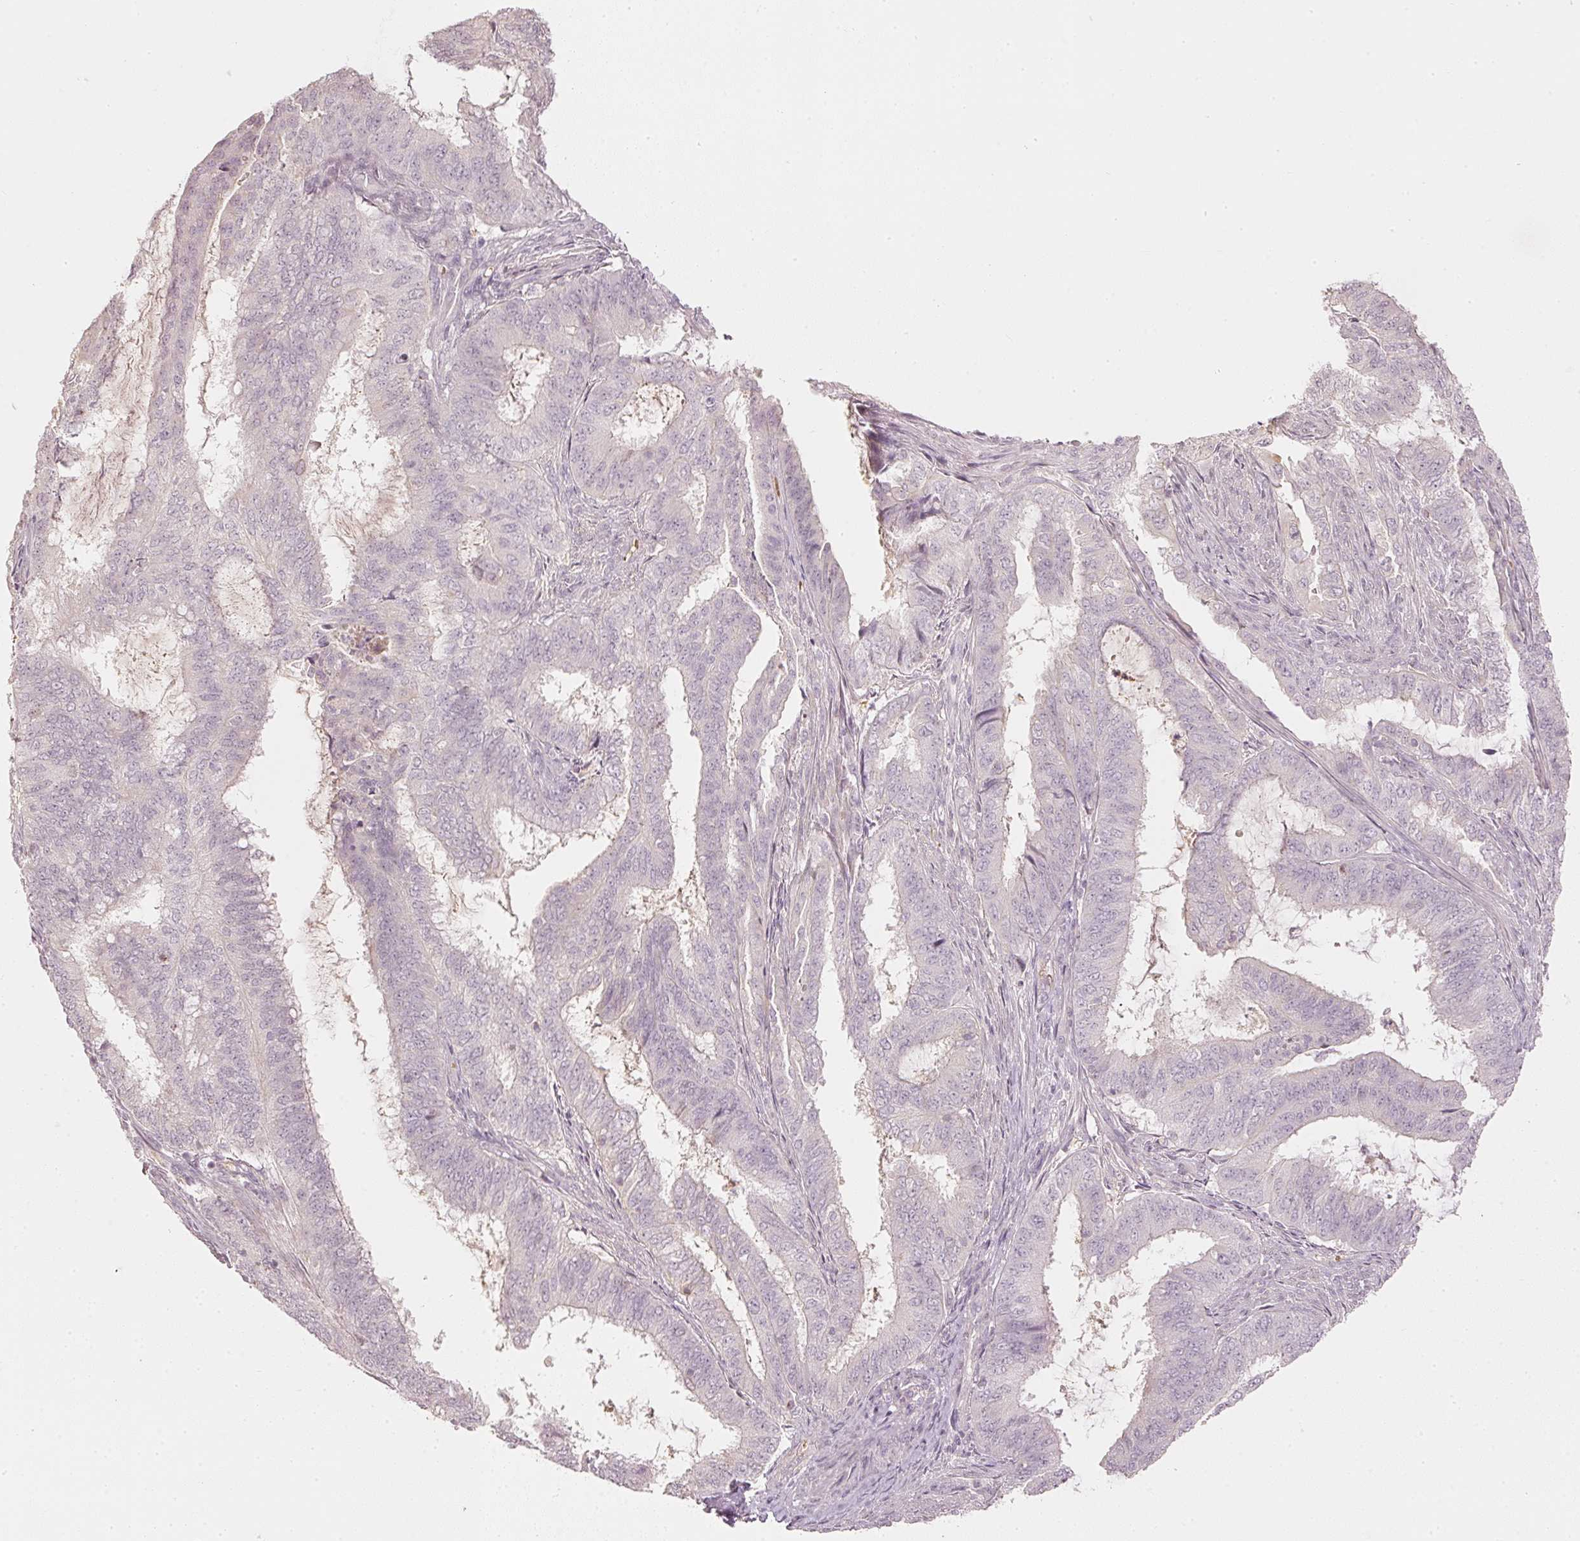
{"staining": {"intensity": "negative", "quantity": "none", "location": "none"}, "tissue": "endometrial cancer", "cell_type": "Tumor cells", "image_type": "cancer", "snomed": [{"axis": "morphology", "description": "Adenocarcinoma, NOS"}, {"axis": "topography", "description": "Endometrium"}], "caption": "Immunohistochemistry (IHC) histopathology image of neoplastic tissue: human endometrial cancer (adenocarcinoma) stained with DAB demonstrates no significant protein positivity in tumor cells.", "gene": "GZMA", "patient": {"sex": "female", "age": 51}}